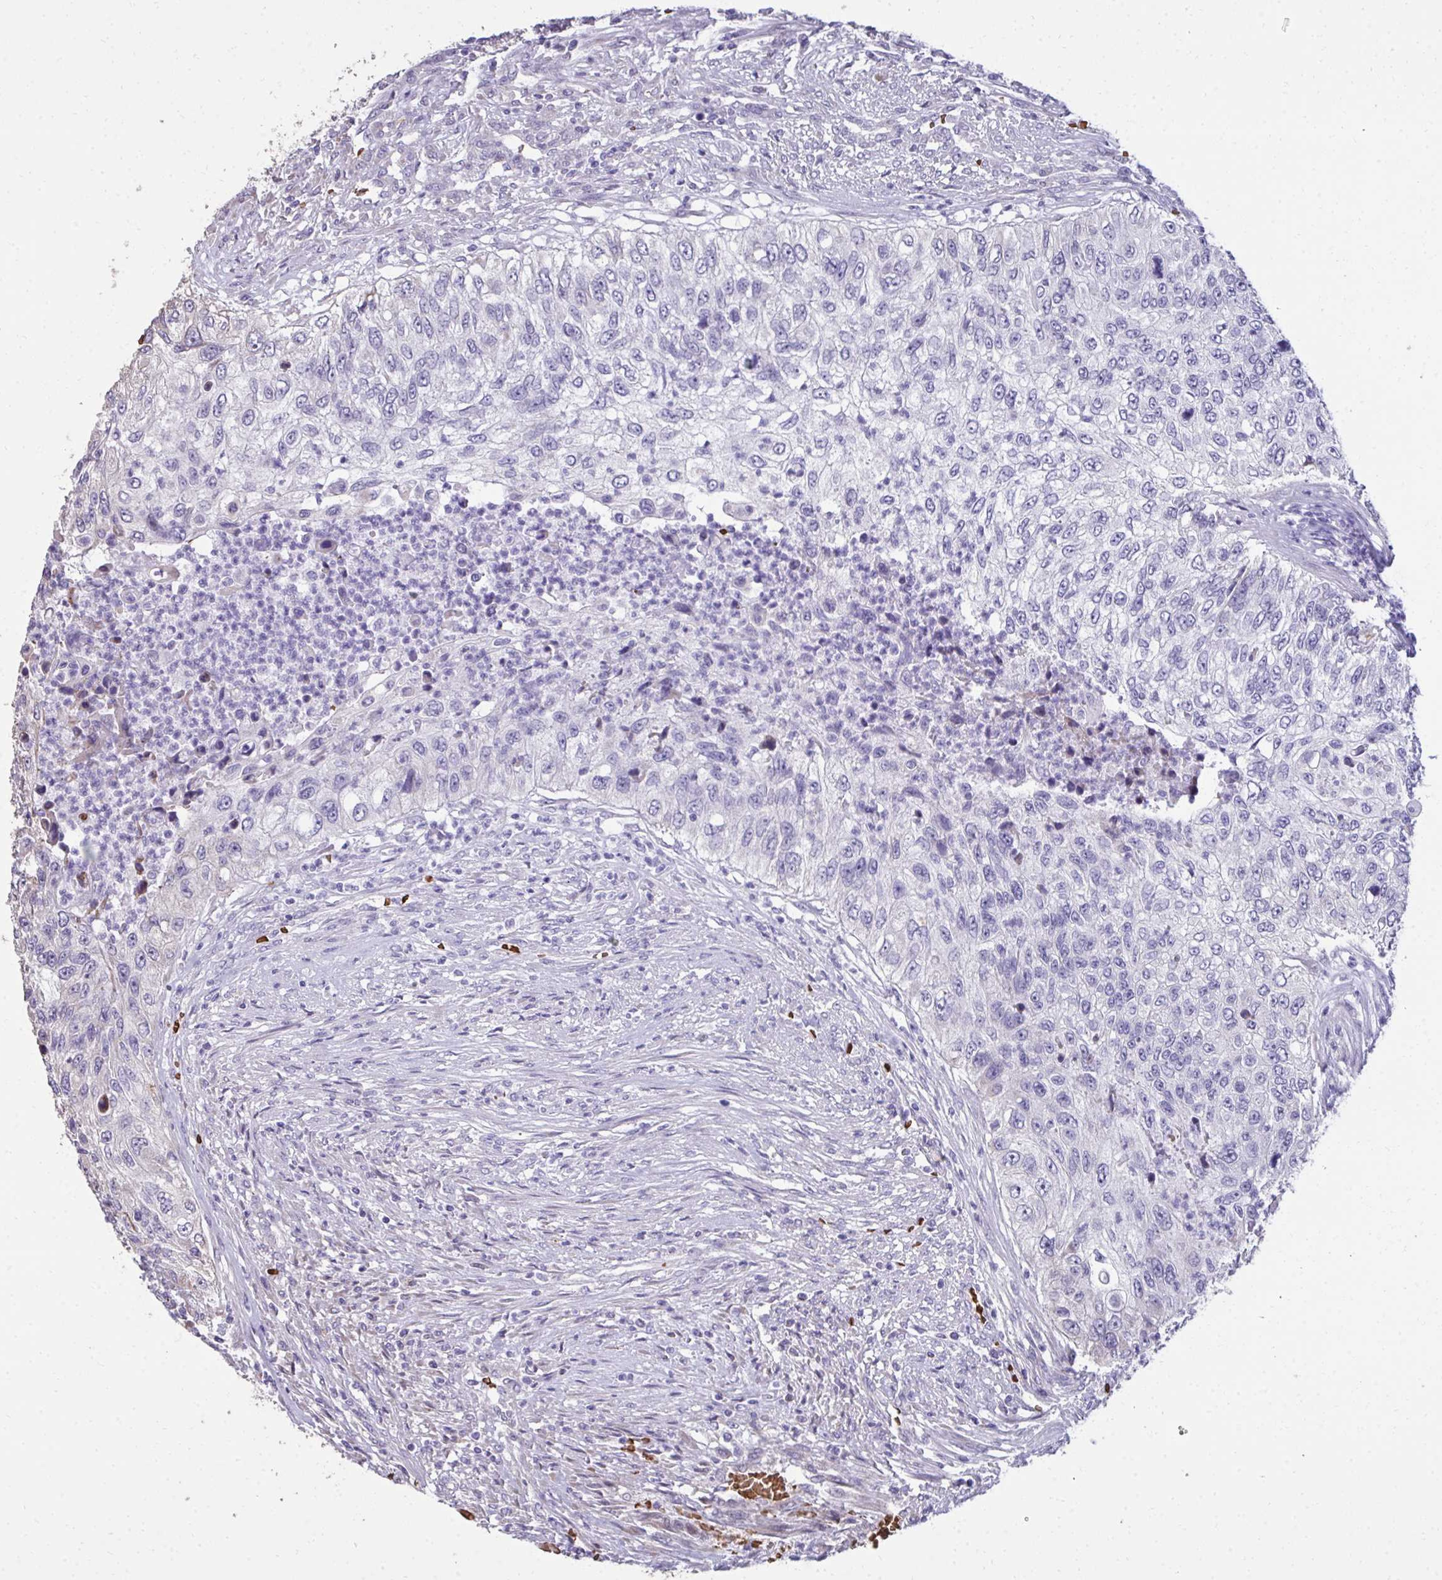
{"staining": {"intensity": "negative", "quantity": "none", "location": "none"}, "tissue": "urothelial cancer", "cell_type": "Tumor cells", "image_type": "cancer", "snomed": [{"axis": "morphology", "description": "Urothelial carcinoma, High grade"}, {"axis": "topography", "description": "Urinary bladder"}], "caption": "The image shows no staining of tumor cells in high-grade urothelial carcinoma.", "gene": "FIBCD1", "patient": {"sex": "female", "age": 60}}